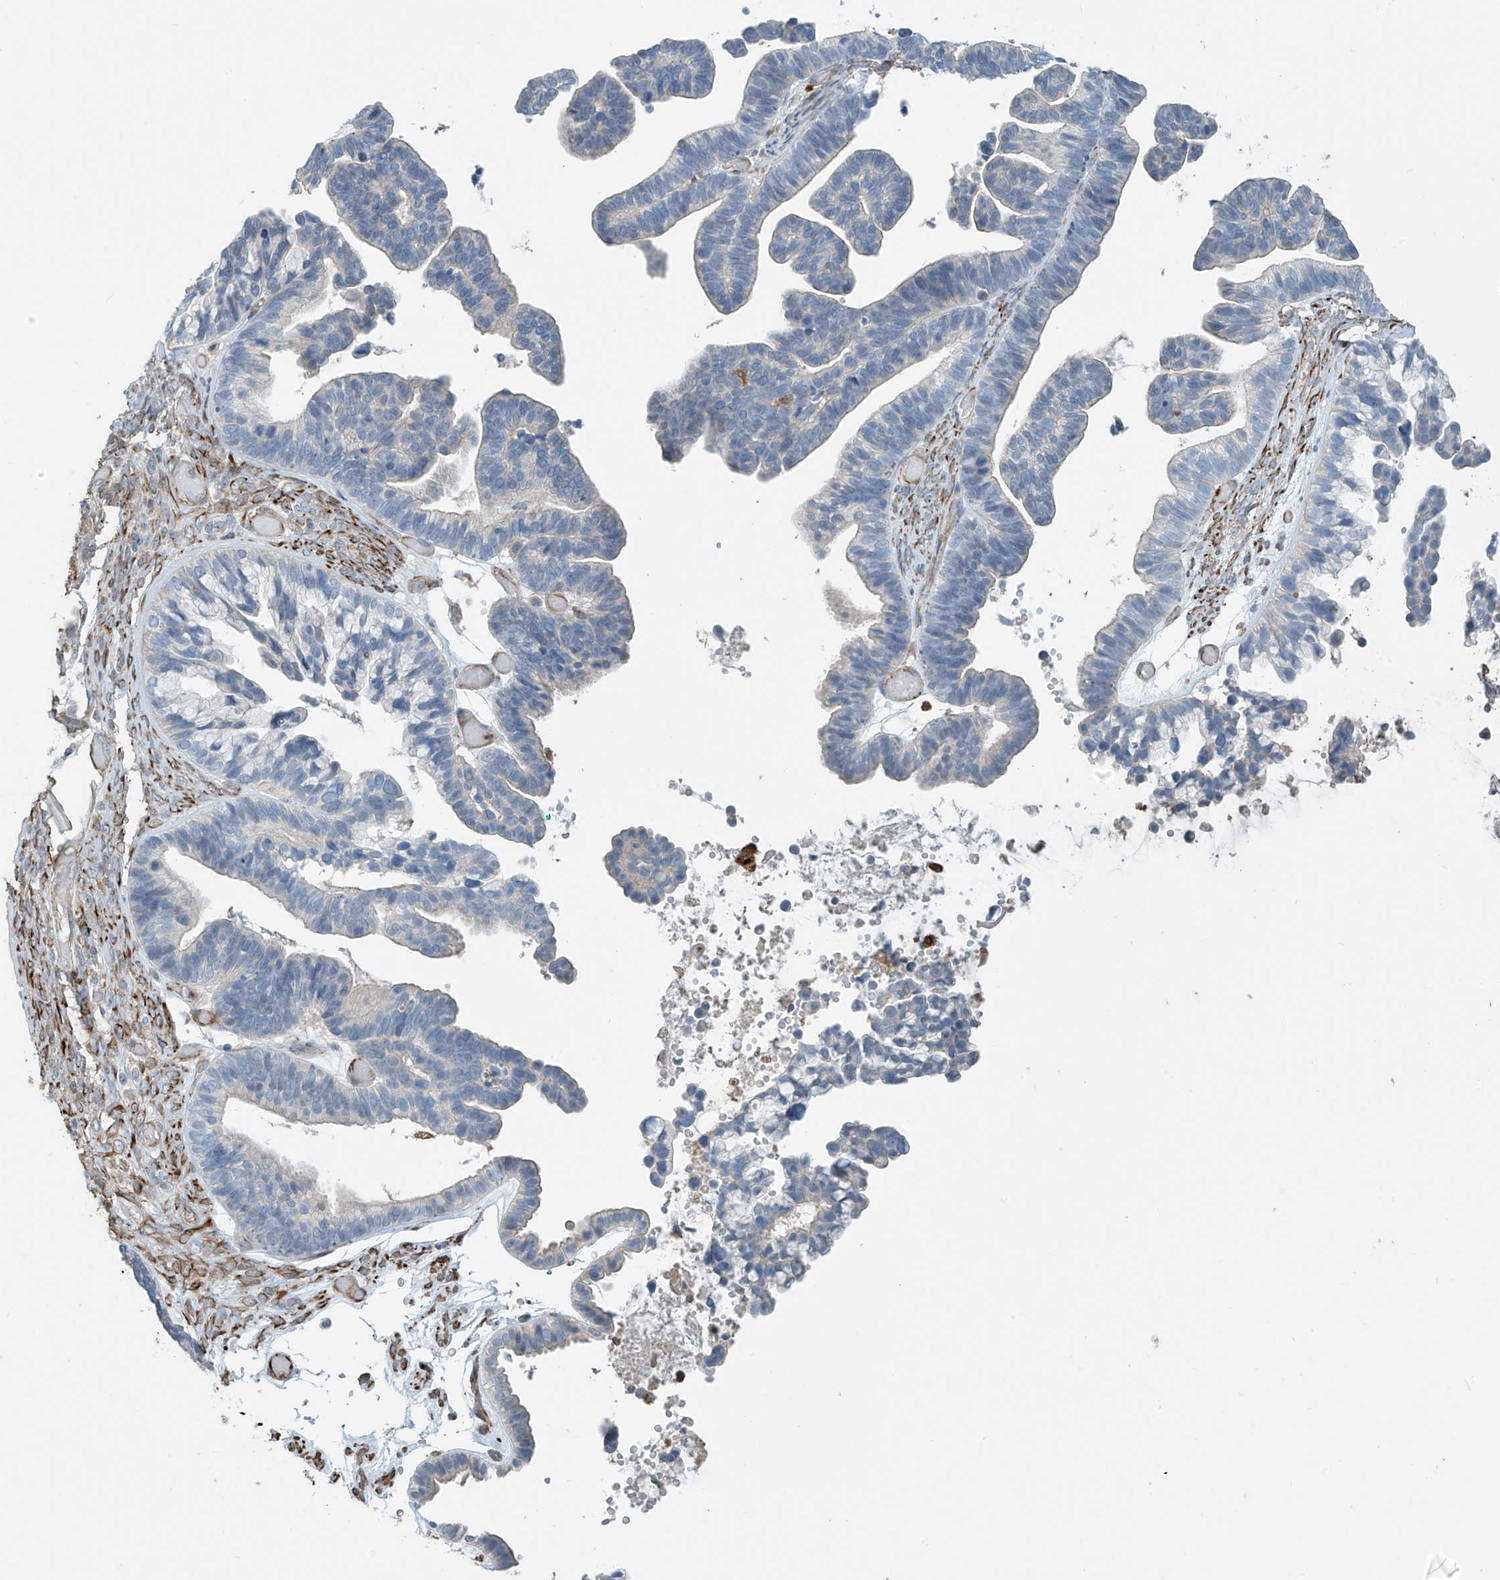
{"staining": {"intensity": "negative", "quantity": "none", "location": "none"}, "tissue": "ovarian cancer", "cell_type": "Tumor cells", "image_type": "cancer", "snomed": [{"axis": "morphology", "description": "Cystadenocarcinoma, serous, NOS"}, {"axis": "topography", "description": "Ovary"}], "caption": "Immunohistochemical staining of serous cystadenocarcinoma (ovarian) displays no significant positivity in tumor cells.", "gene": "SH3BGRL3", "patient": {"sex": "female", "age": 56}}